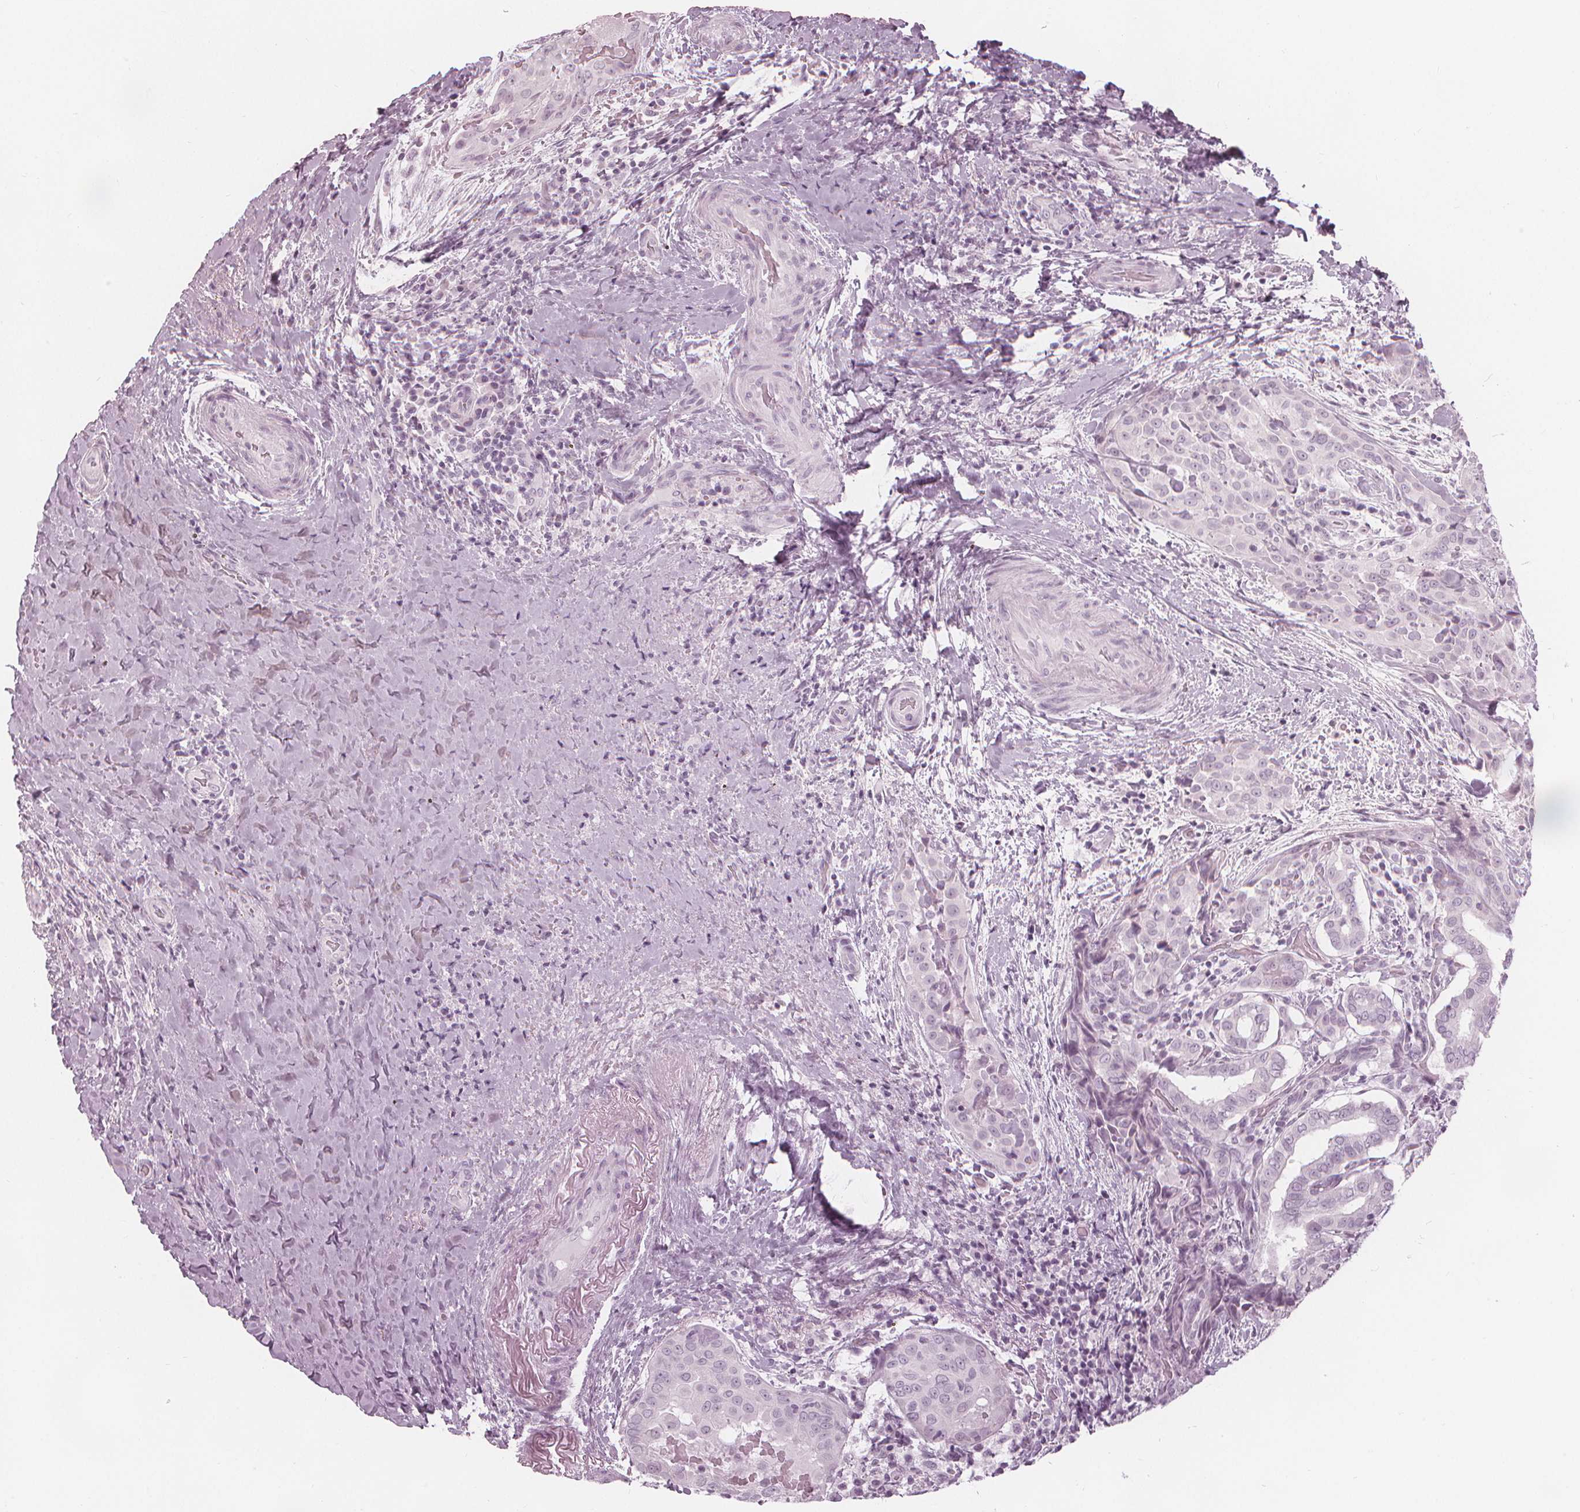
{"staining": {"intensity": "negative", "quantity": "none", "location": "none"}, "tissue": "thyroid cancer", "cell_type": "Tumor cells", "image_type": "cancer", "snomed": [{"axis": "morphology", "description": "Papillary adenocarcinoma, NOS"}, {"axis": "morphology", "description": "Papillary adenoma metastatic"}, {"axis": "topography", "description": "Thyroid gland"}], "caption": "Tumor cells are negative for brown protein staining in papillary adenocarcinoma (thyroid).", "gene": "PAEP", "patient": {"sex": "female", "age": 50}}